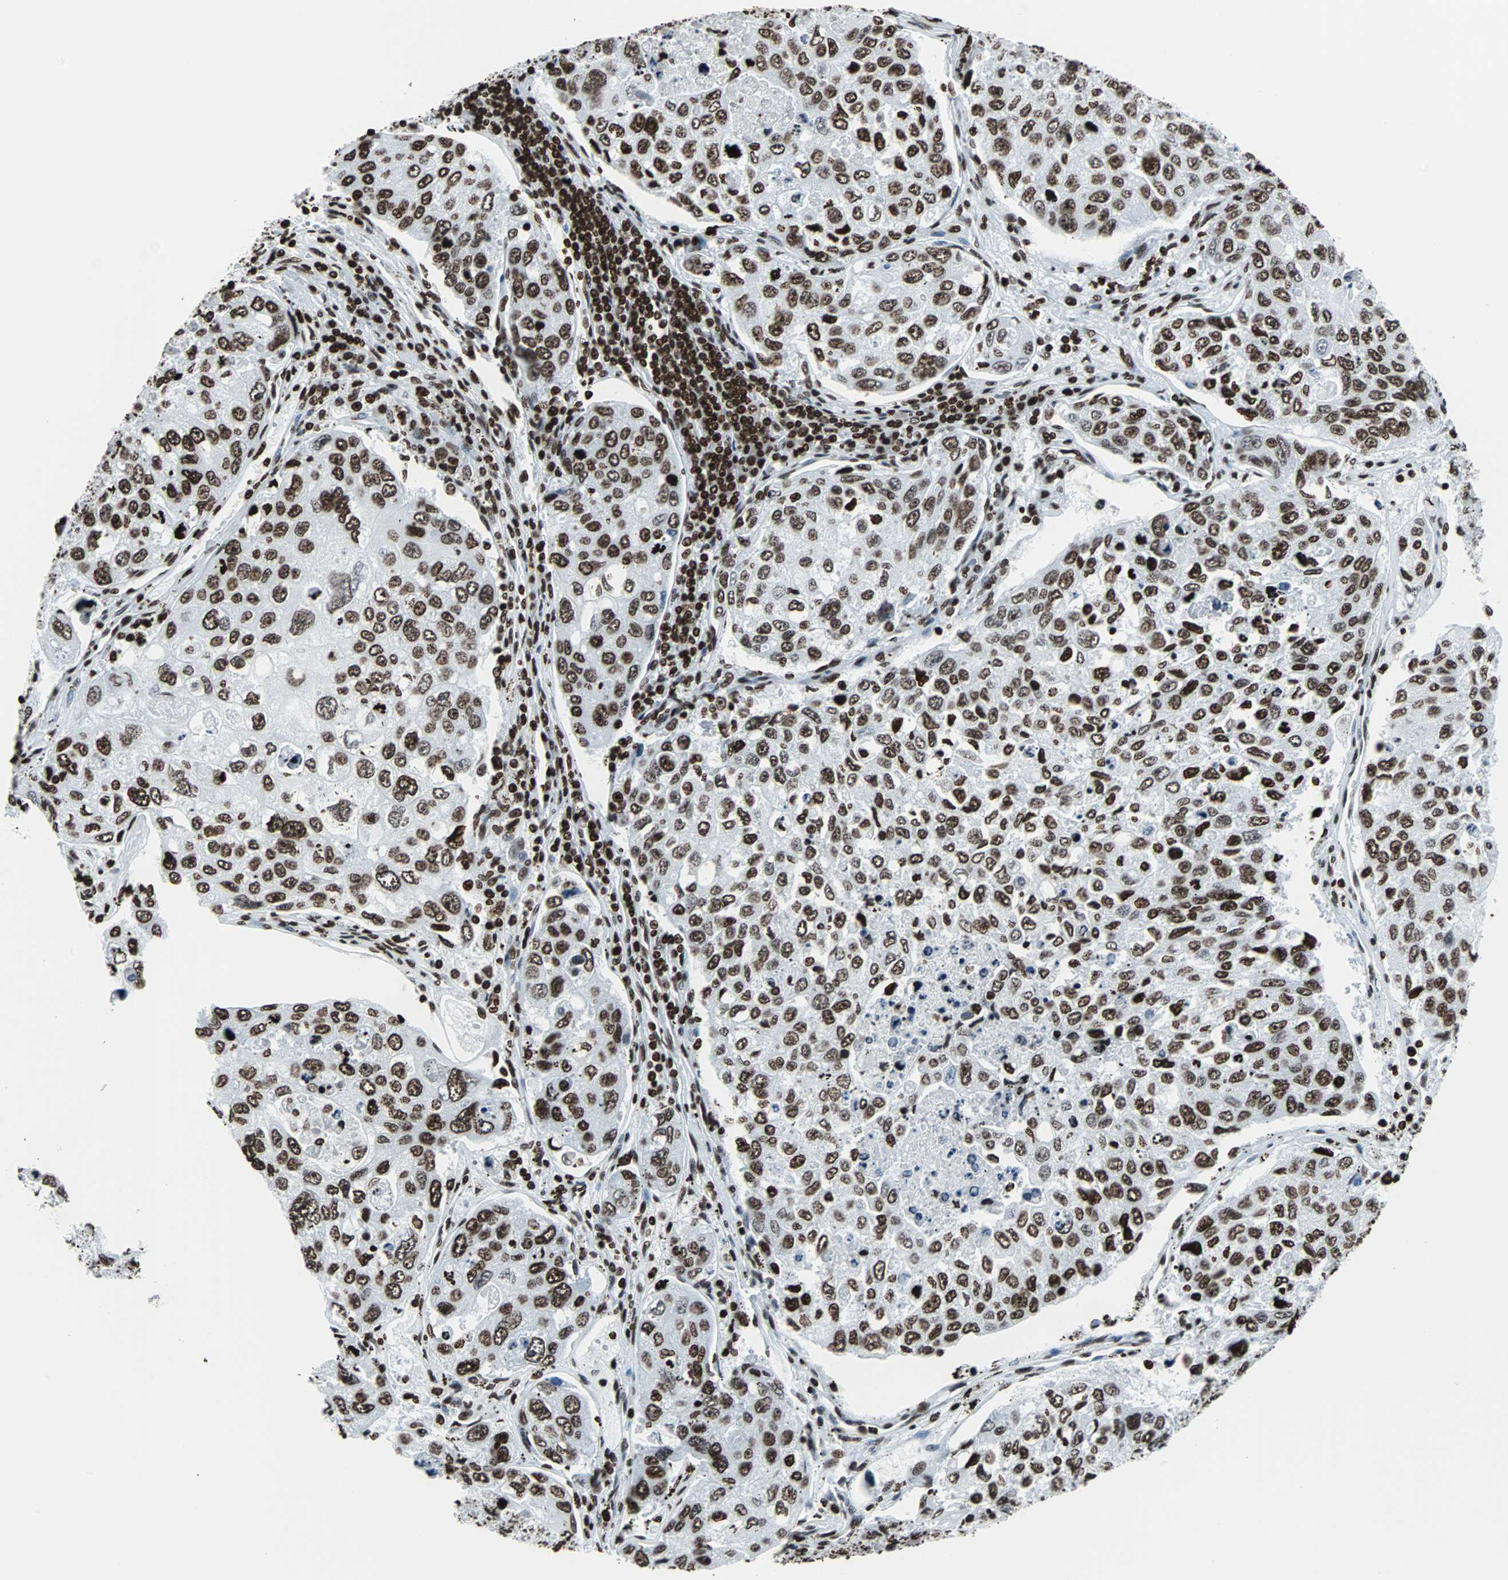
{"staining": {"intensity": "strong", "quantity": ">75%", "location": "nuclear"}, "tissue": "urothelial cancer", "cell_type": "Tumor cells", "image_type": "cancer", "snomed": [{"axis": "morphology", "description": "Urothelial carcinoma, High grade"}, {"axis": "topography", "description": "Lymph node"}, {"axis": "topography", "description": "Urinary bladder"}], "caption": "Tumor cells reveal high levels of strong nuclear staining in about >75% of cells in urothelial cancer.", "gene": "H2BC18", "patient": {"sex": "male", "age": 51}}